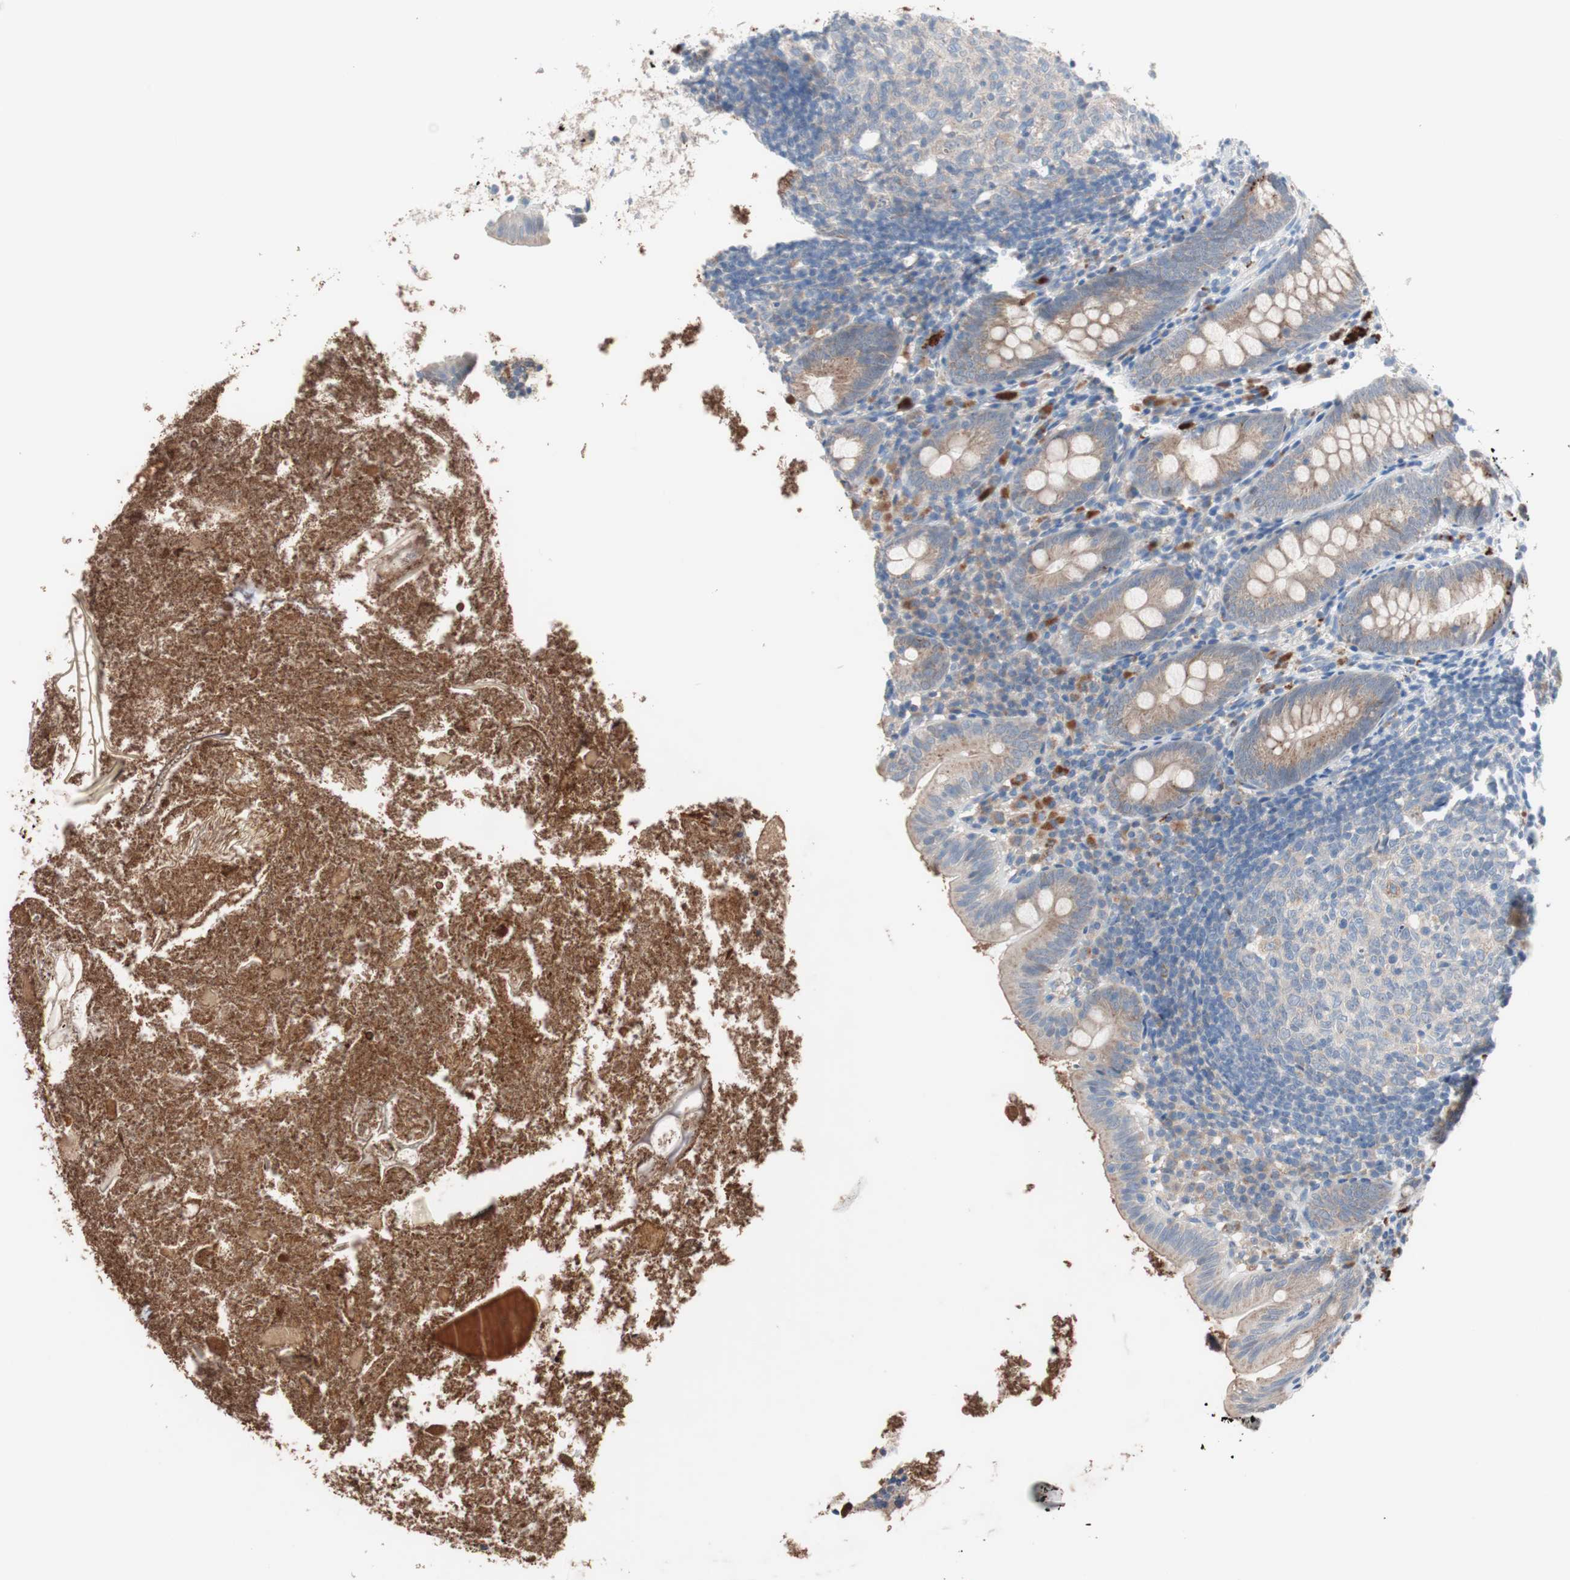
{"staining": {"intensity": "weak", "quantity": ">75%", "location": "cytoplasmic/membranous"}, "tissue": "appendix", "cell_type": "Glandular cells", "image_type": "normal", "snomed": [{"axis": "morphology", "description": "Normal tissue, NOS"}, {"axis": "topography", "description": "Appendix"}], "caption": "Glandular cells exhibit low levels of weak cytoplasmic/membranous expression in approximately >75% of cells in unremarkable human appendix.", "gene": "CLEC4D", "patient": {"sex": "female", "age": 10}}